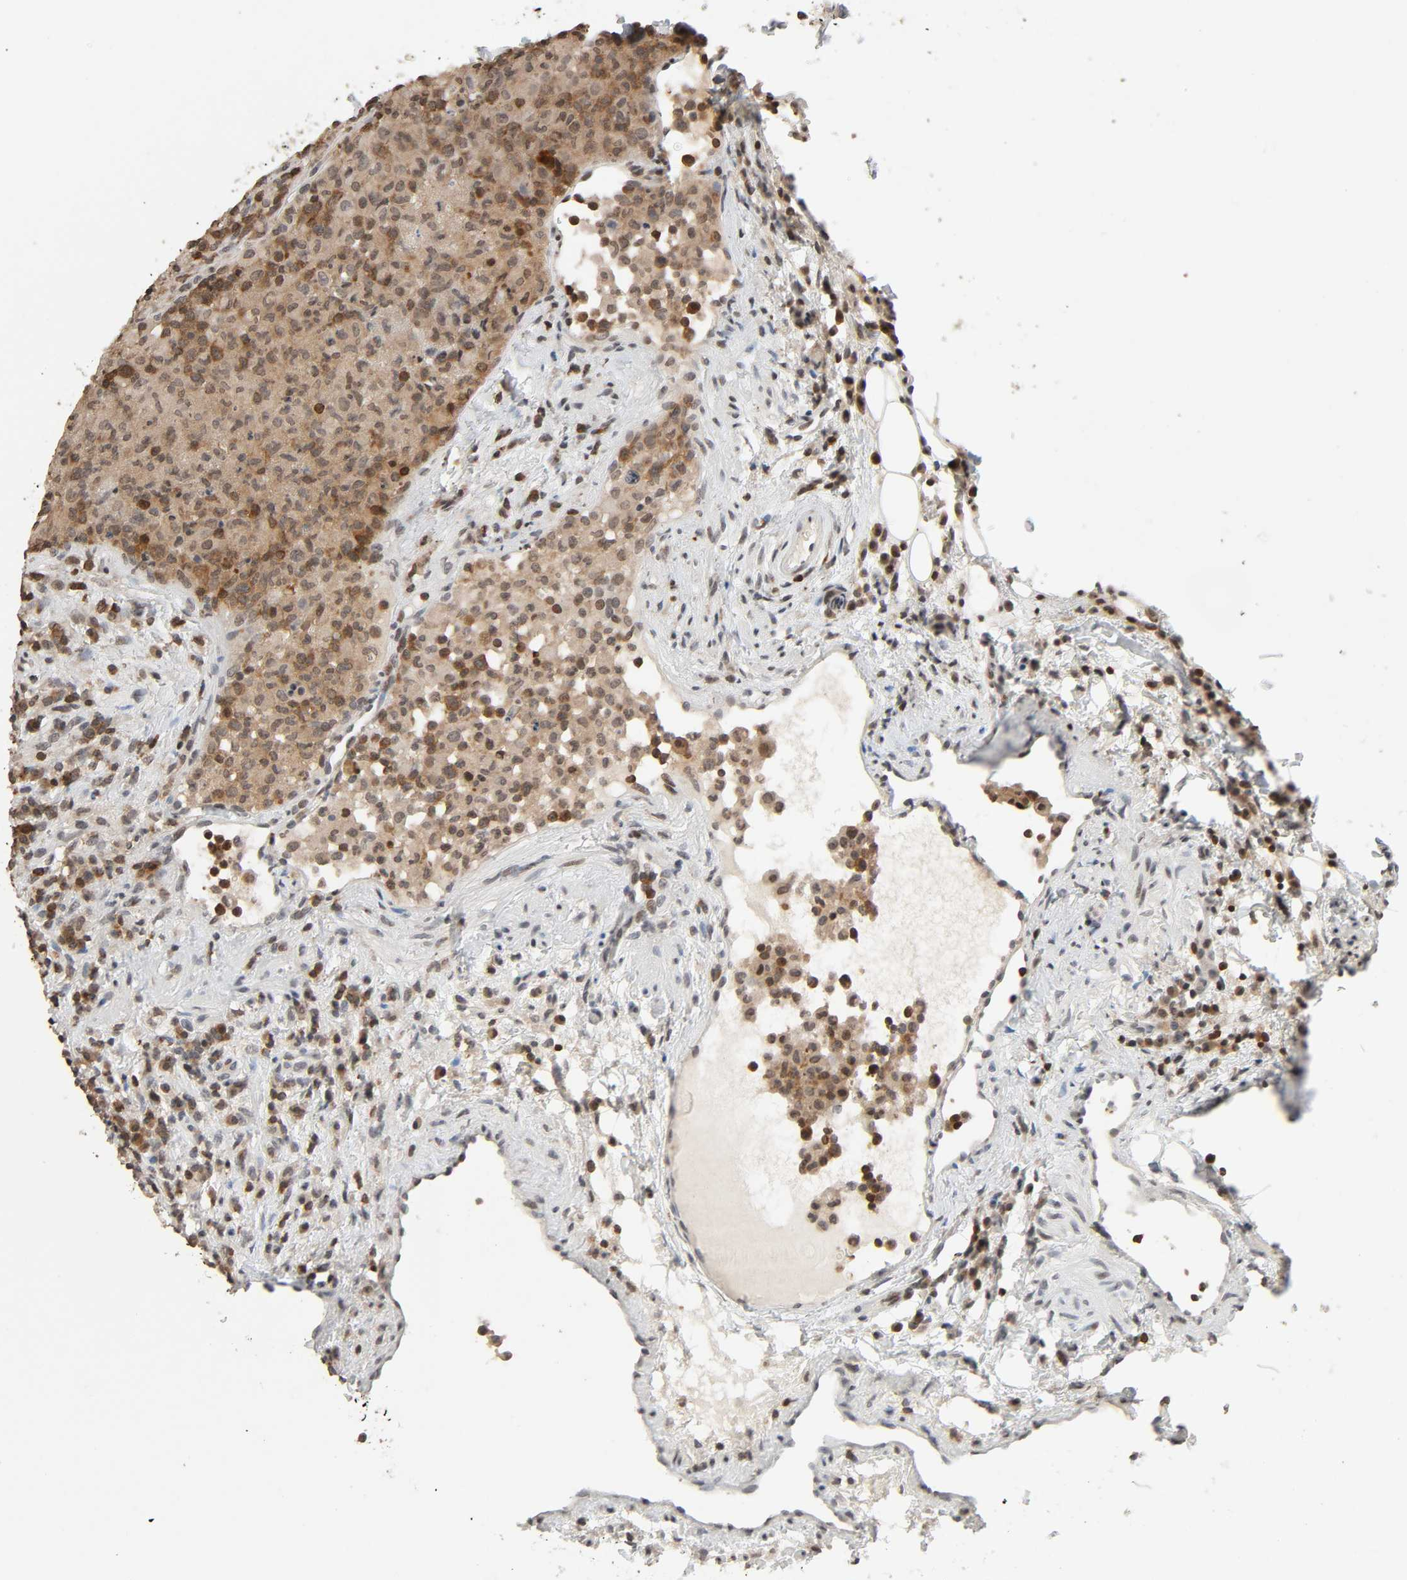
{"staining": {"intensity": "strong", "quantity": ">75%", "location": "cytoplasmic/membranous,nuclear"}, "tissue": "lymphoma", "cell_type": "Tumor cells", "image_type": "cancer", "snomed": [{"axis": "morphology", "description": "Hodgkin's disease, NOS"}, {"axis": "topography", "description": "Lymph node"}], "caption": "Lymphoma stained for a protein (brown) exhibits strong cytoplasmic/membranous and nuclear positive expression in approximately >75% of tumor cells.", "gene": "STK4", "patient": {"sex": "male", "age": 65}}